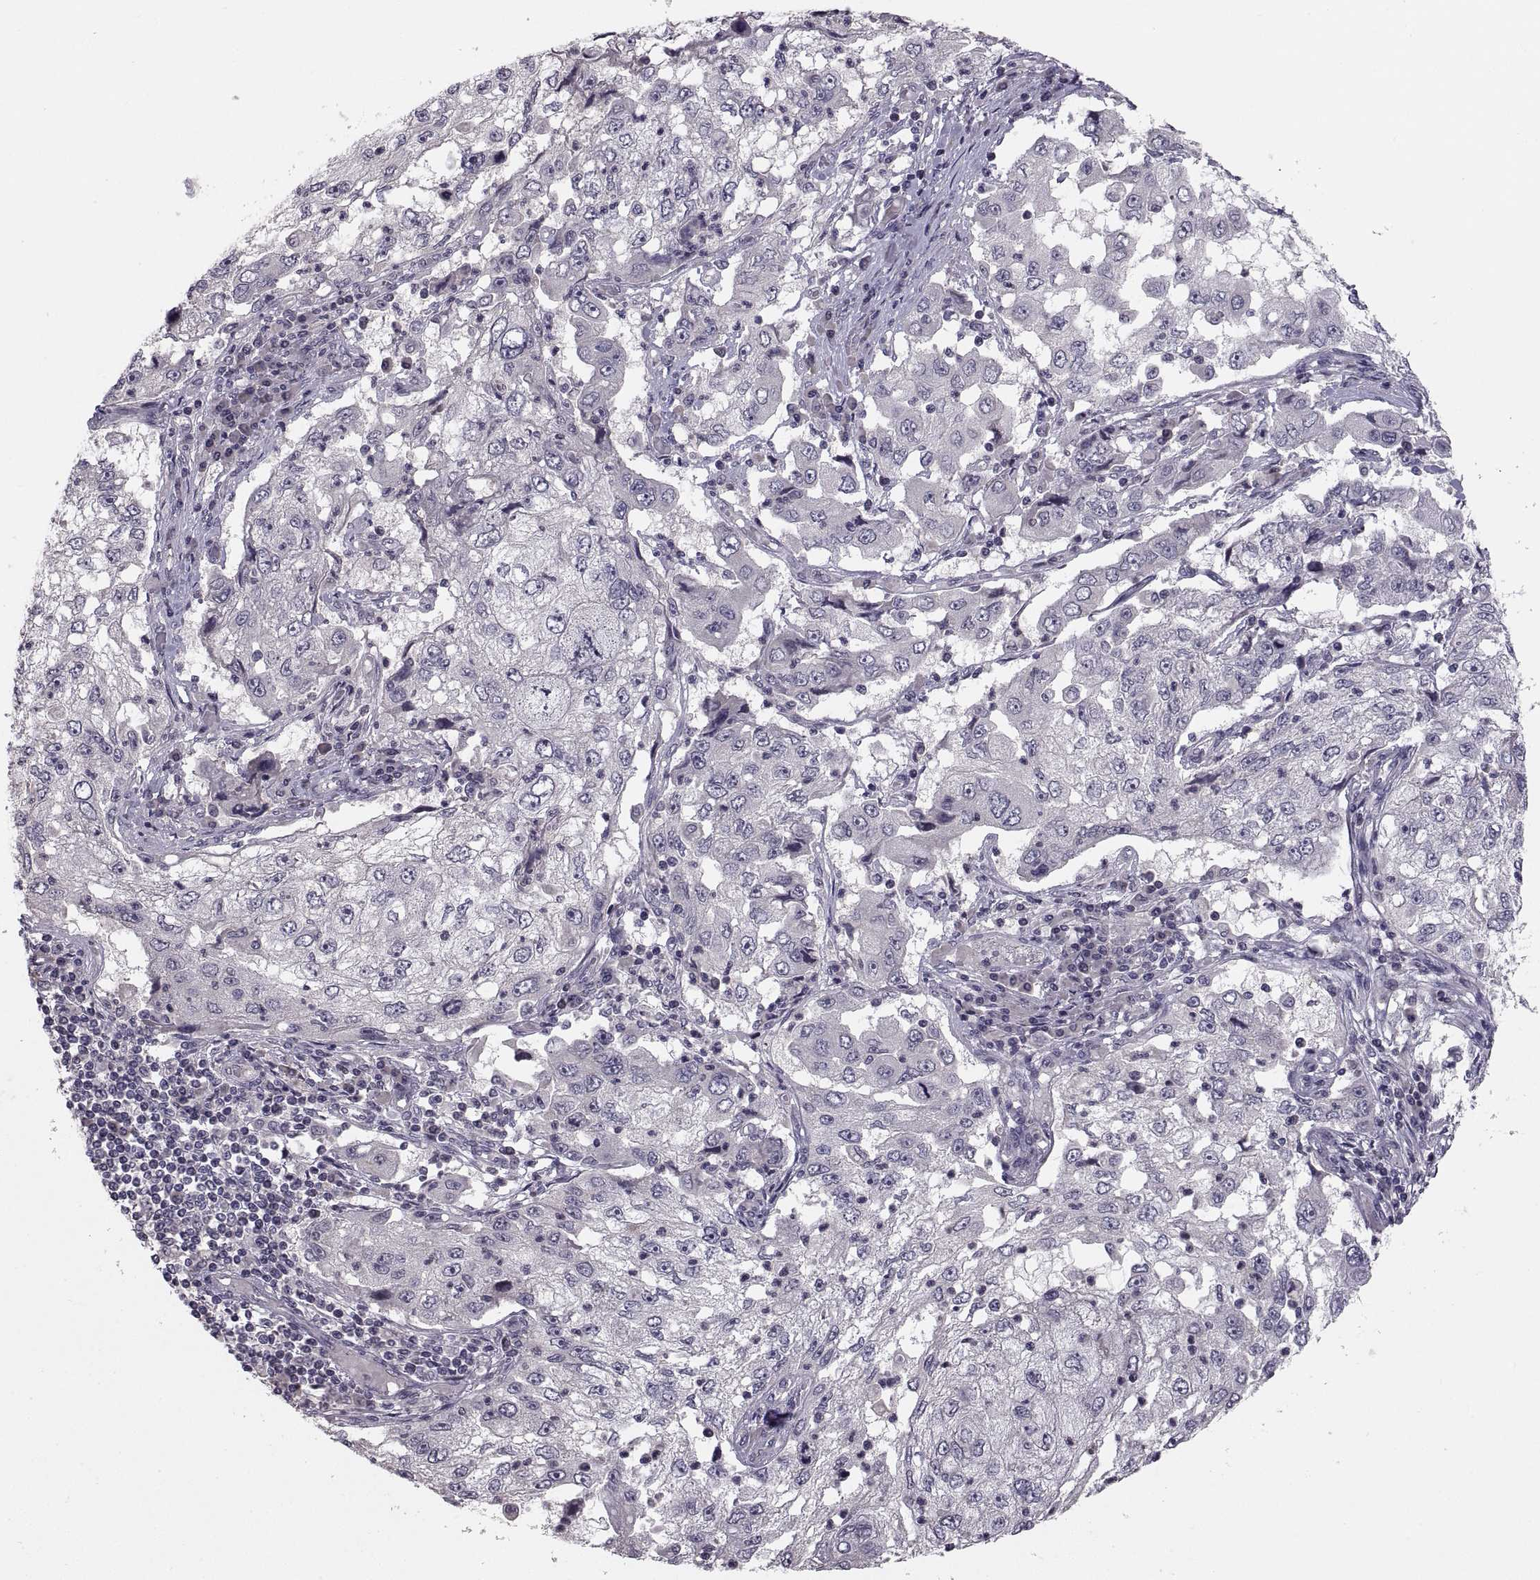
{"staining": {"intensity": "negative", "quantity": "none", "location": "none"}, "tissue": "cervical cancer", "cell_type": "Tumor cells", "image_type": "cancer", "snomed": [{"axis": "morphology", "description": "Squamous cell carcinoma, NOS"}, {"axis": "topography", "description": "Cervix"}], "caption": "High magnification brightfield microscopy of cervical cancer (squamous cell carcinoma) stained with DAB (brown) and counterstained with hematoxylin (blue): tumor cells show no significant positivity.", "gene": "PAX2", "patient": {"sex": "female", "age": 36}}